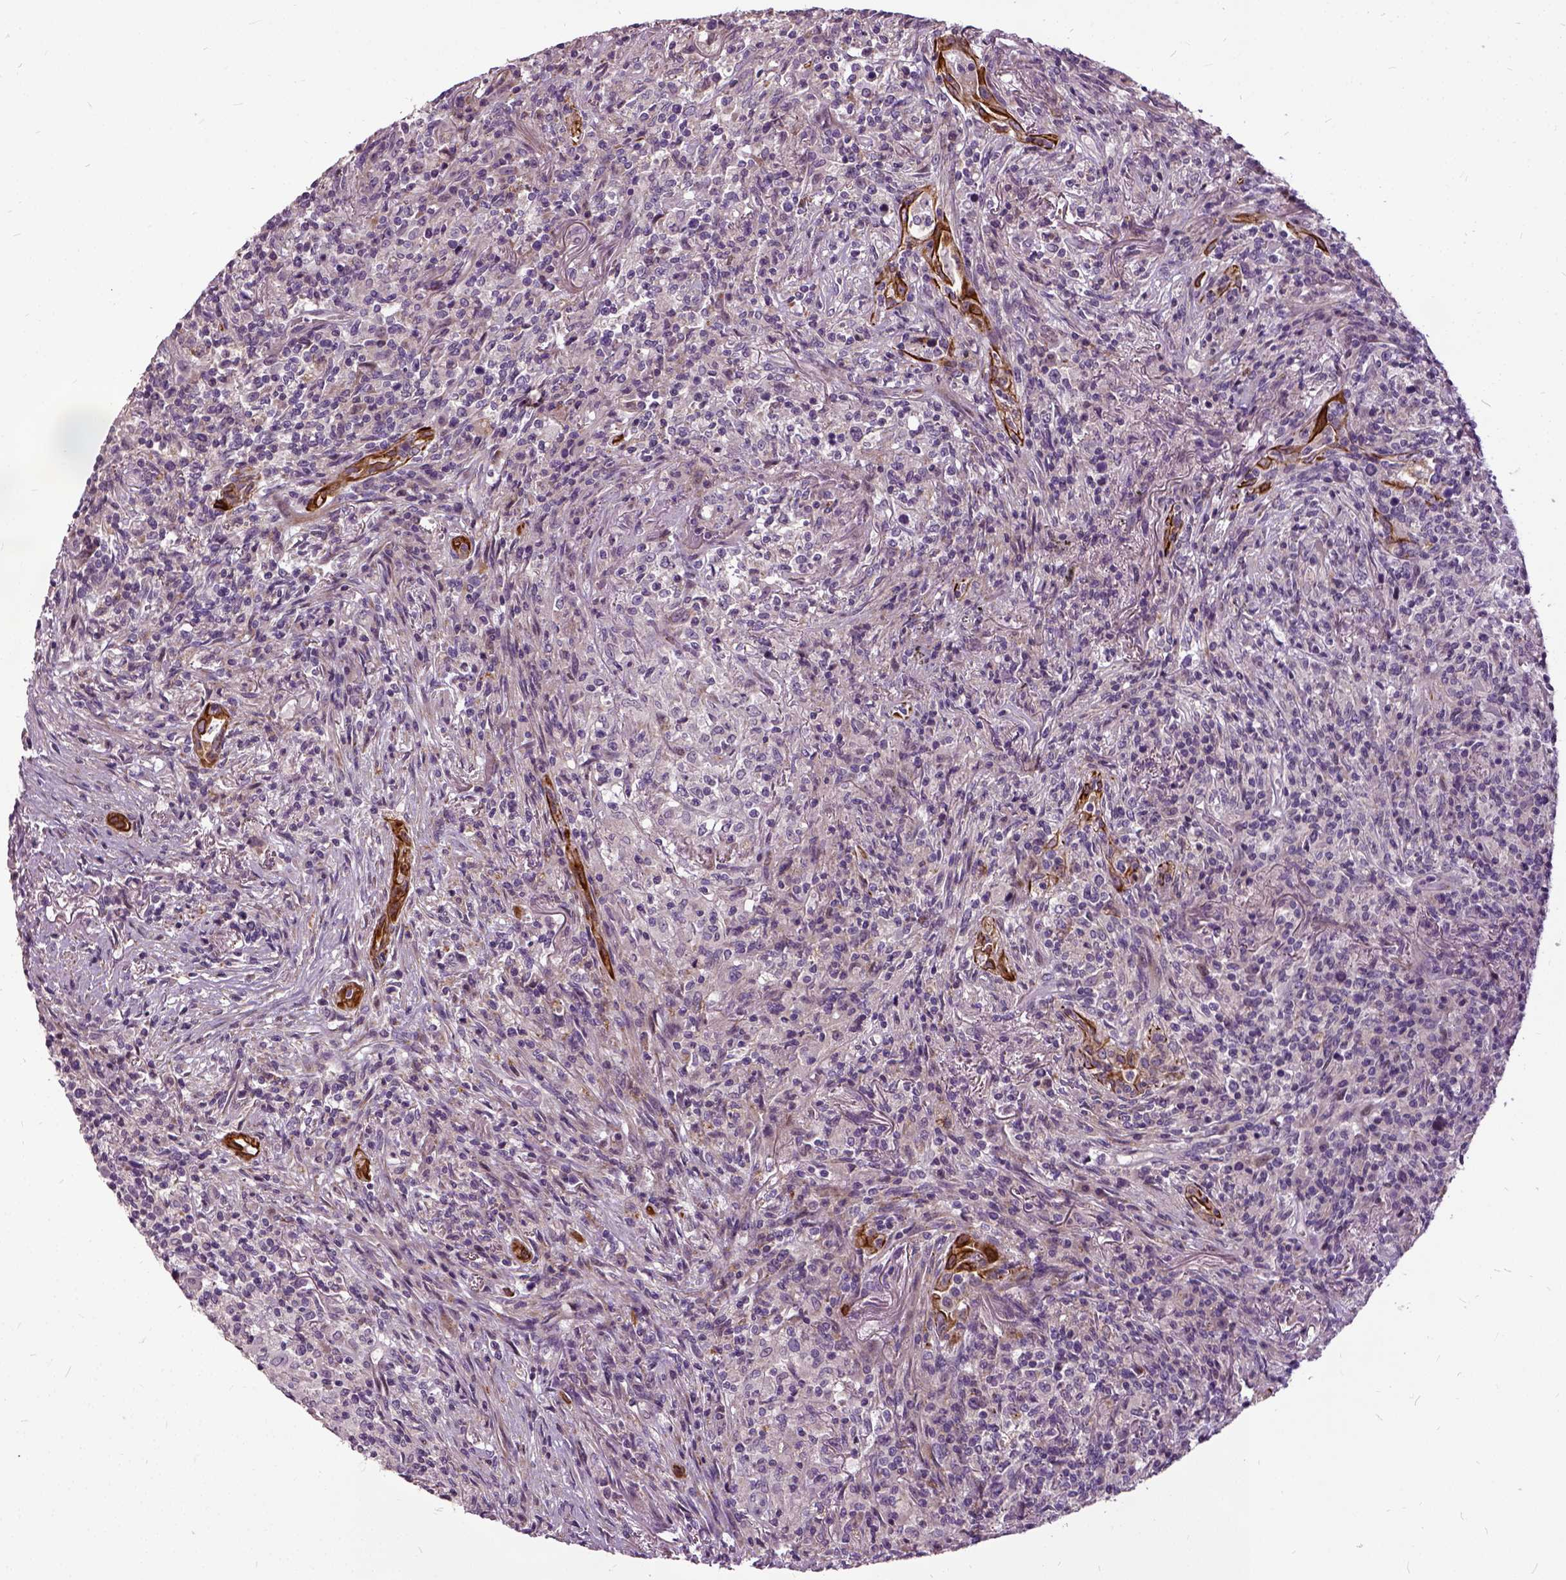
{"staining": {"intensity": "negative", "quantity": "none", "location": "none"}, "tissue": "lymphoma", "cell_type": "Tumor cells", "image_type": "cancer", "snomed": [{"axis": "morphology", "description": "Malignant lymphoma, non-Hodgkin's type, High grade"}, {"axis": "topography", "description": "Lung"}], "caption": "There is no significant expression in tumor cells of lymphoma.", "gene": "ILRUN", "patient": {"sex": "male", "age": 79}}